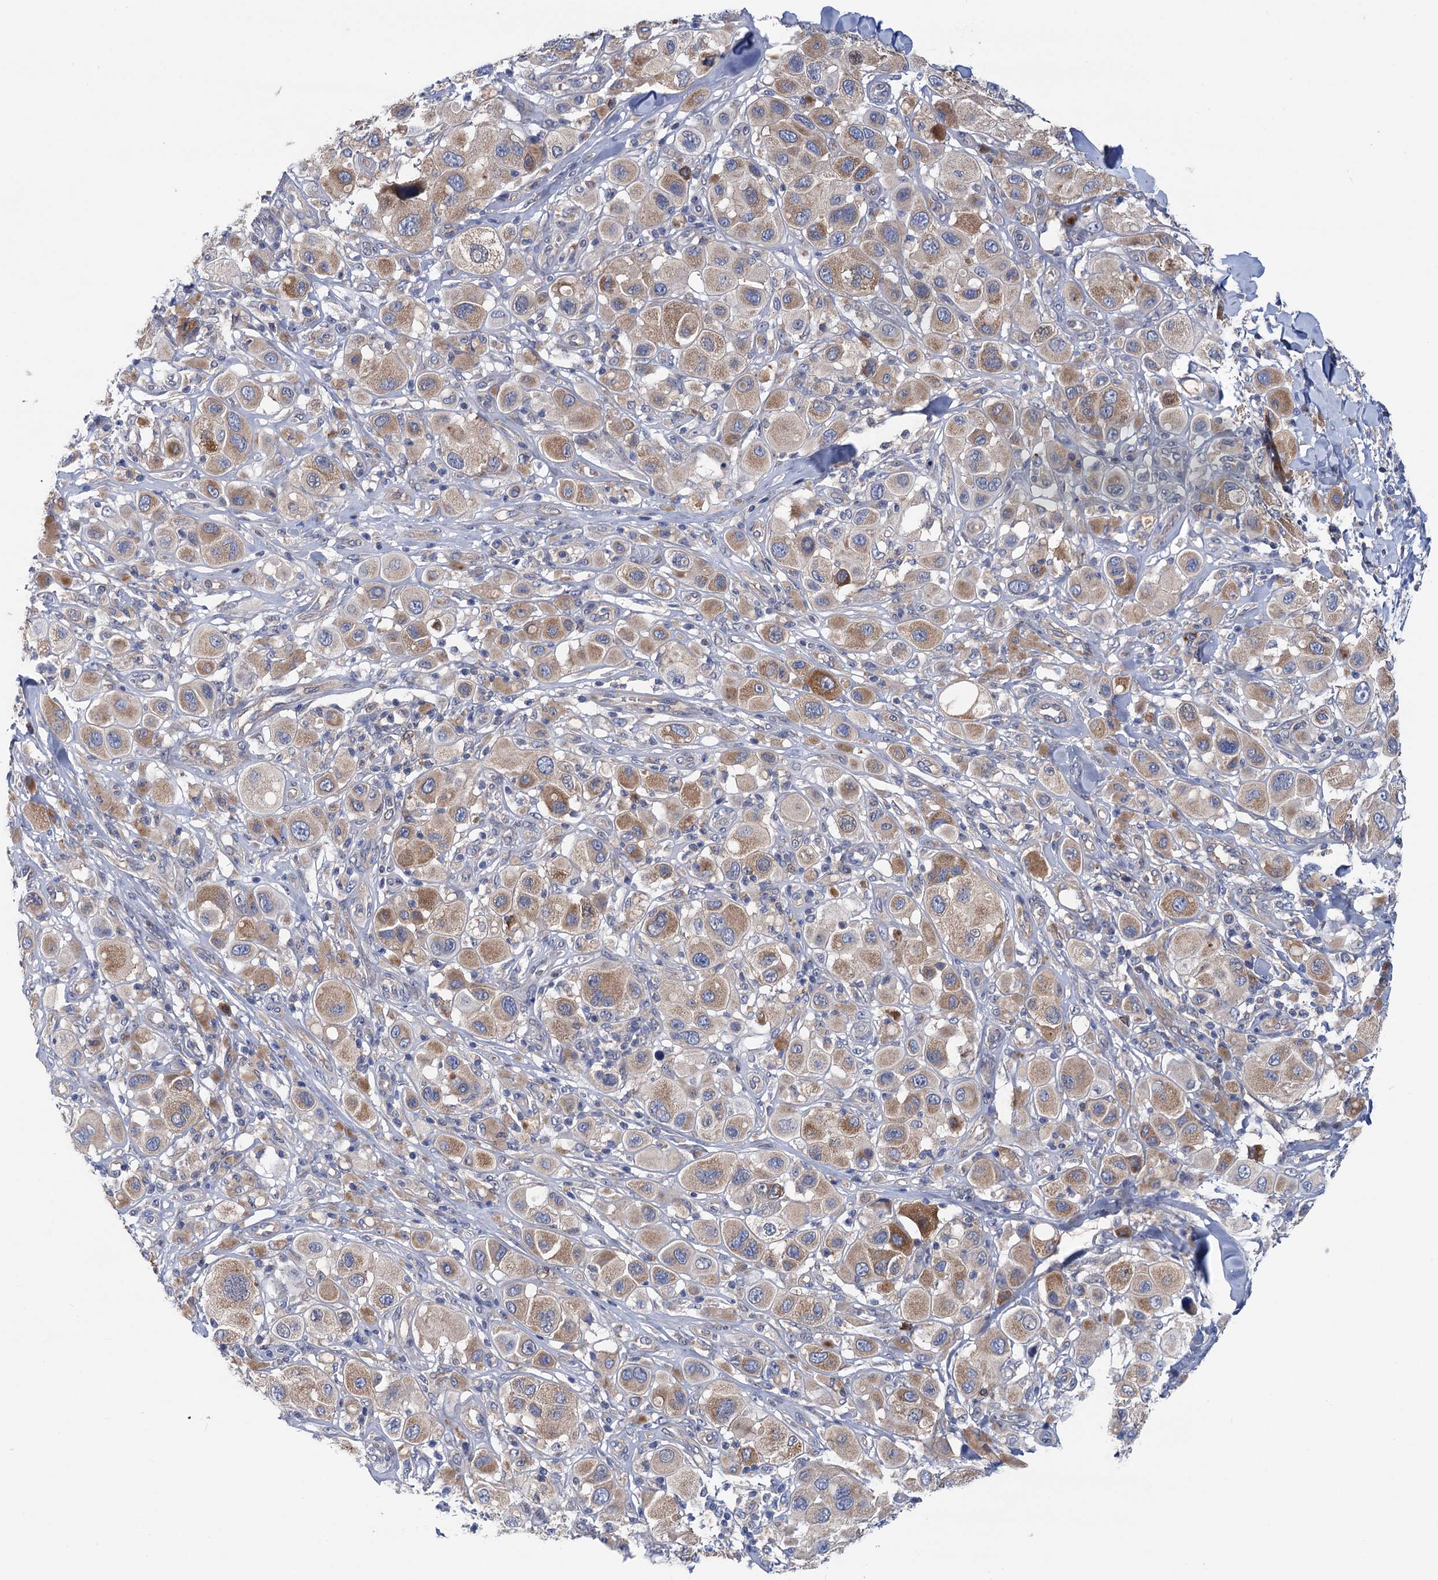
{"staining": {"intensity": "moderate", "quantity": ">75%", "location": "cytoplasmic/membranous"}, "tissue": "melanoma", "cell_type": "Tumor cells", "image_type": "cancer", "snomed": [{"axis": "morphology", "description": "Malignant melanoma, Metastatic site"}, {"axis": "topography", "description": "Skin"}], "caption": "A medium amount of moderate cytoplasmic/membranous staining is identified in about >75% of tumor cells in malignant melanoma (metastatic site) tissue.", "gene": "ZNRD2", "patient": {"sex": "male", "age": 41}}